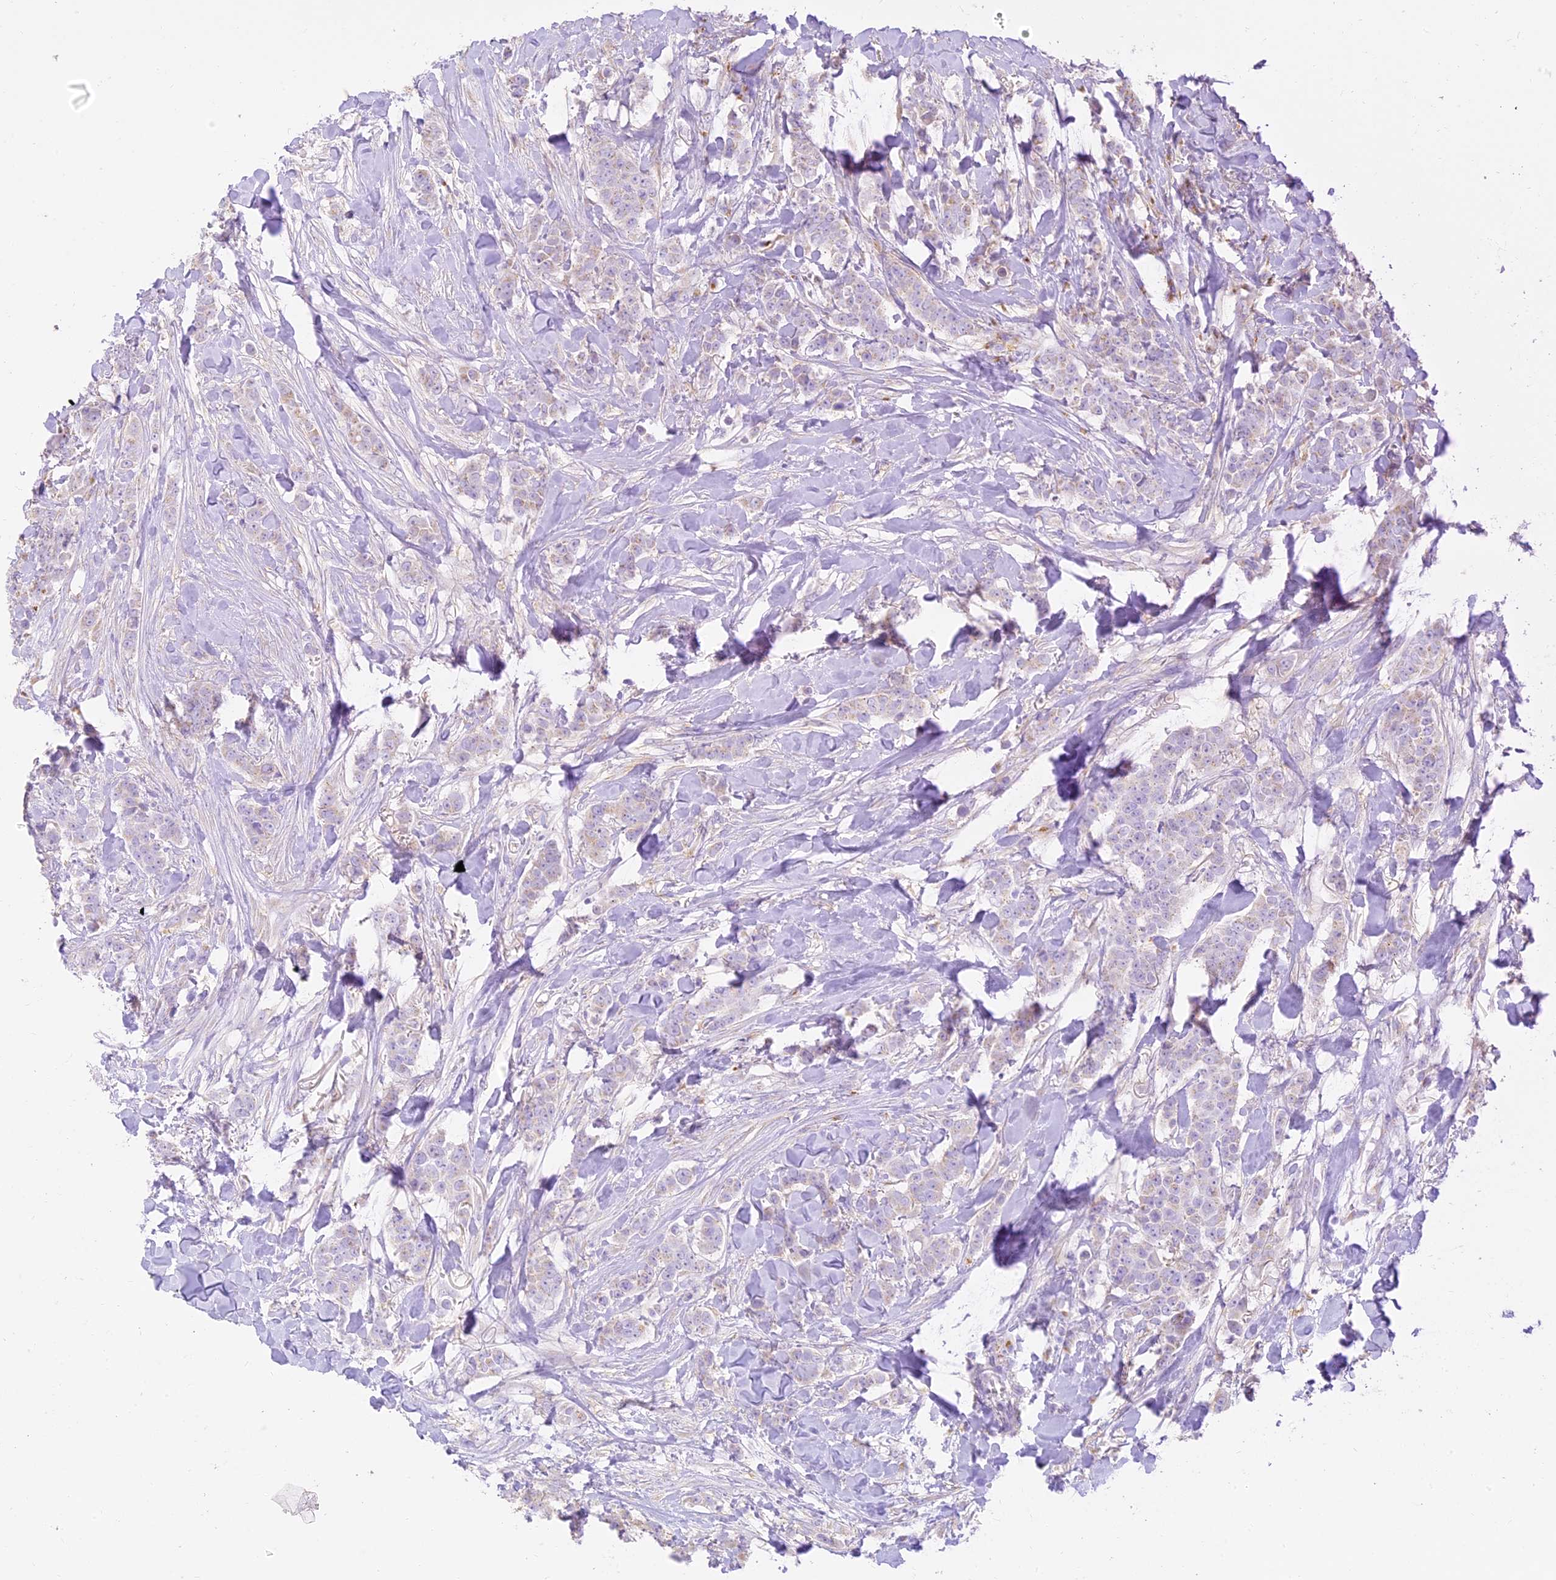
{"staining": {"intensity": "weak", "quantity": "<25%", "location": "cytoplasmic/membranous"}, "tissue": "breast cancer", "cell_type": "Tumor cells", "image_type": "cancer", "snomed": [{"axis": "morphology", "description": "Duct carcinoma"}, {"axis": "topography", "description": "Breast"}], "caption": "DAB (3,3'-diaminobenzidine) immunohistochemical staining of human breast intraductal carcinoma displays no significant positivity in tumor cells. (Immunohistochemistry (ihc), brightfield microscopy, high magnification).", "gene": "SEC13", "patient": {"sex": "female", "age": 40}}